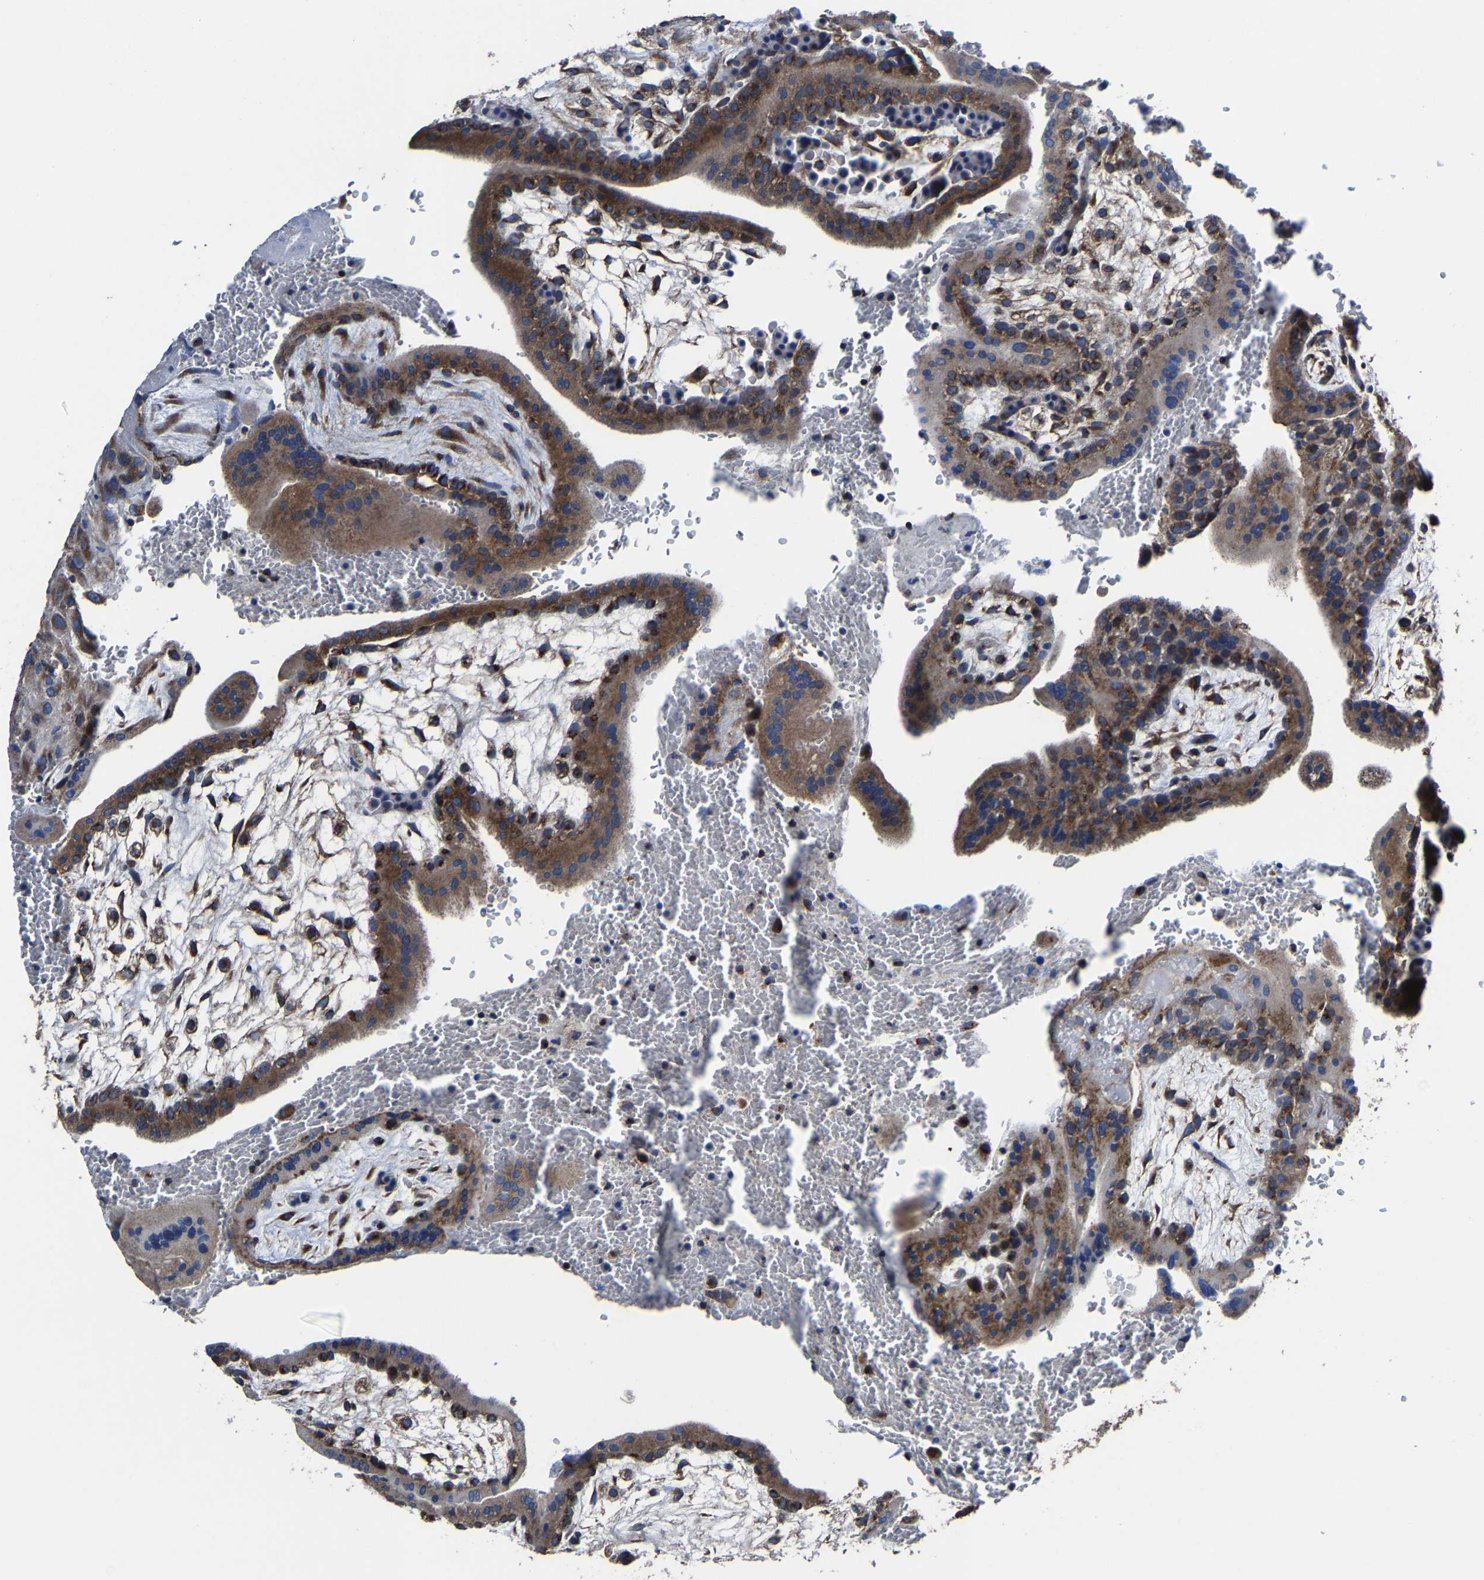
{"staining": {"intensity": "strong", "quantity": ">75%", "location": "cytoplasmic/membranous"}, "tissue": "placenta", "cell_type": "Decidual cells", "image_type": "normal", "snomed": [{"axis": "morphology", "description": "Normal tissue, NOS"}, {"axis": "topography", "description": "Placenta"}], "caption": "Placenta stained with a brown dye displays strong cytoplasmic/membranous positive positivity in approximately >75% of decidual cells.", "gene": "EBAG9", "patient": {"sex": "female", "age": 35}}